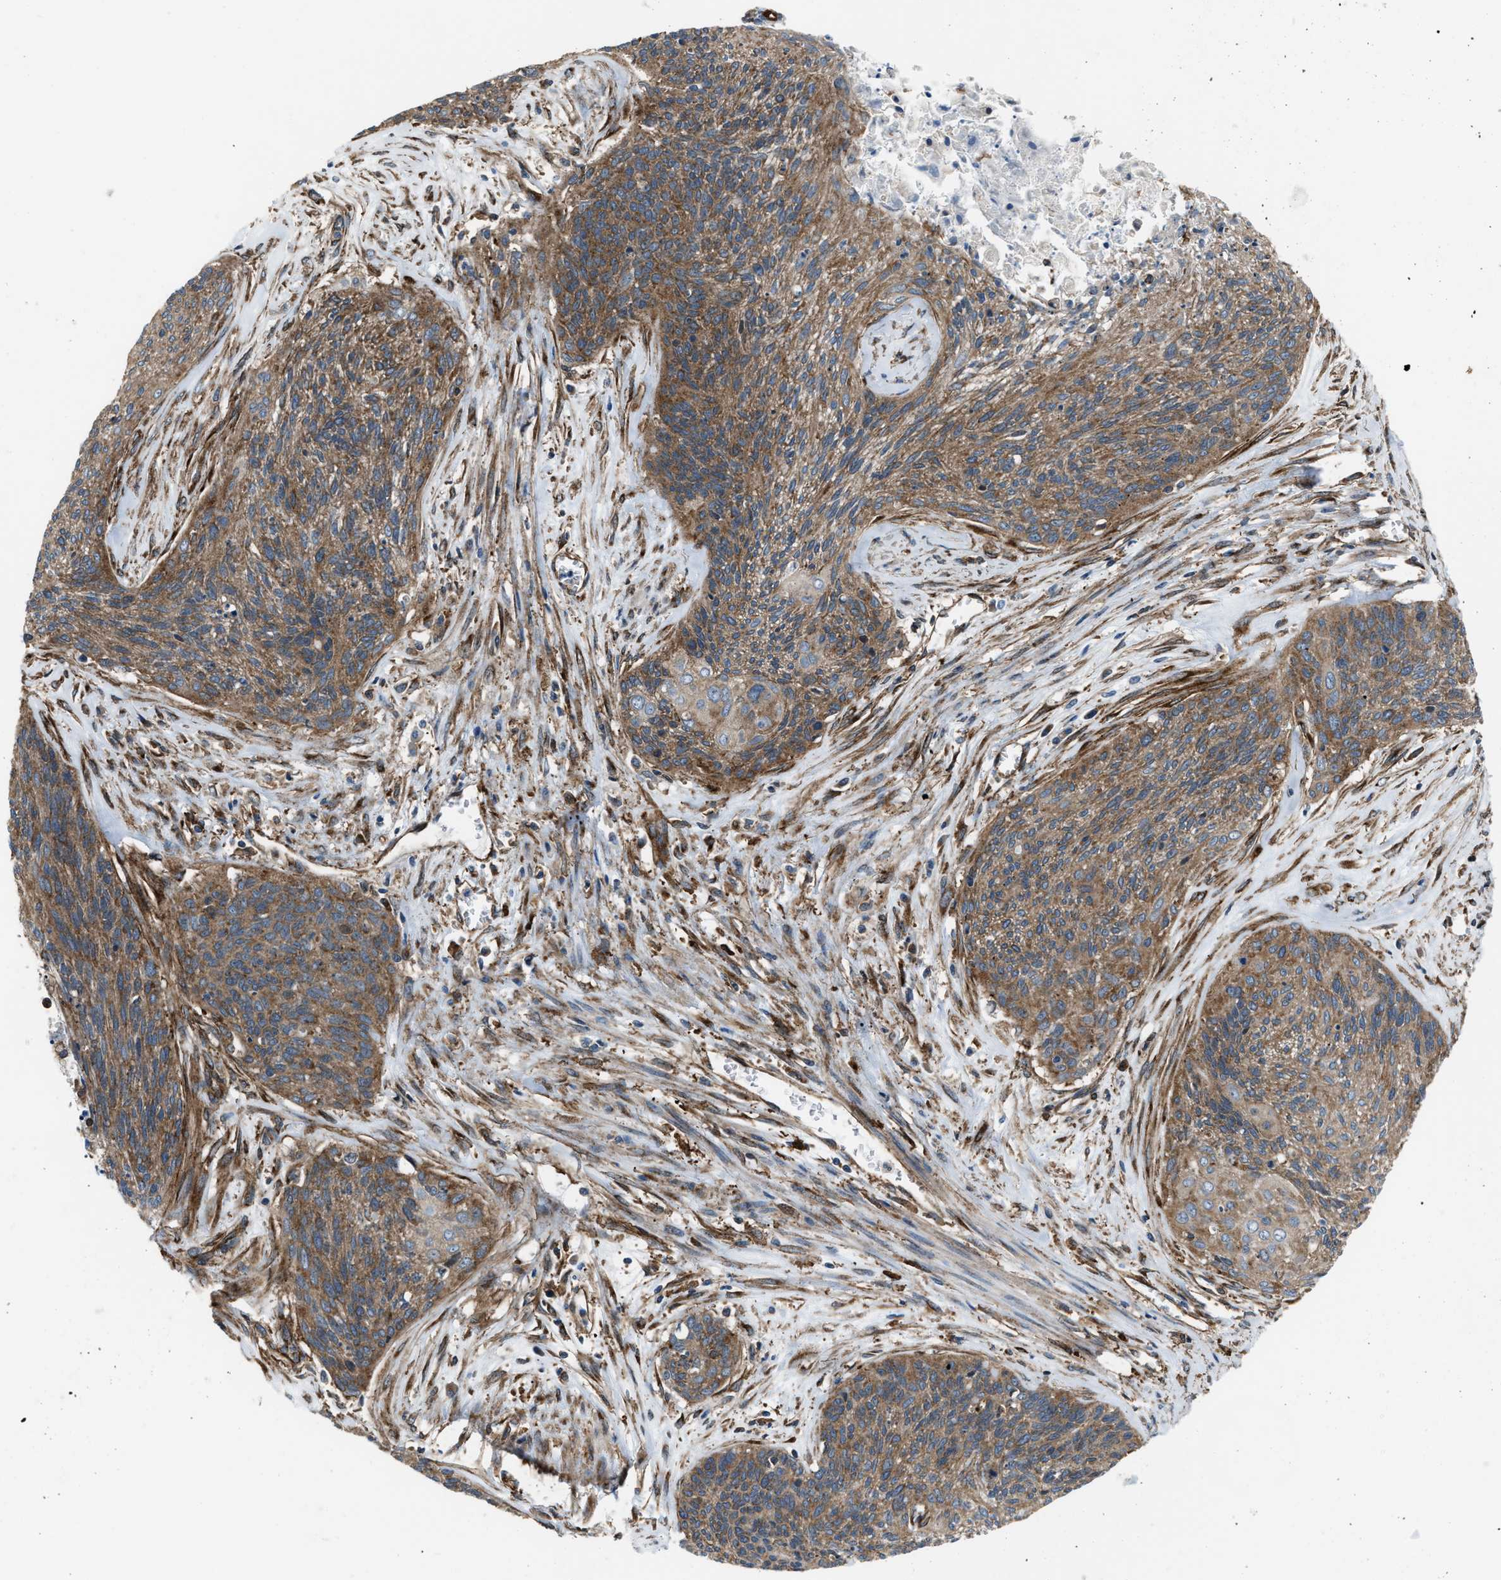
{"staining": {"intensity": "moderate", "quantity": ">75%", "location": "cytoplasmic/membranous"}, "tissue": "cervical cancer", "cell_type": "Tumor cells", "image_type": "cancer", "snomed": [{"axis": "morphology", "description": "Squamous cell carcinoma, NOS"}, {"axis": "topography", "description": "Cervix"}], "caption": "High-power microscopy captured an IHC micrograph of cervical cancer (squamous cell carcinoma), revealing moderate cytoplasmic/membranous positivity in about >75% of tumor cells. Nuclei are stained in blue.", "gene": "PICALM", "patient": {"sex": "female", "age": 55}}